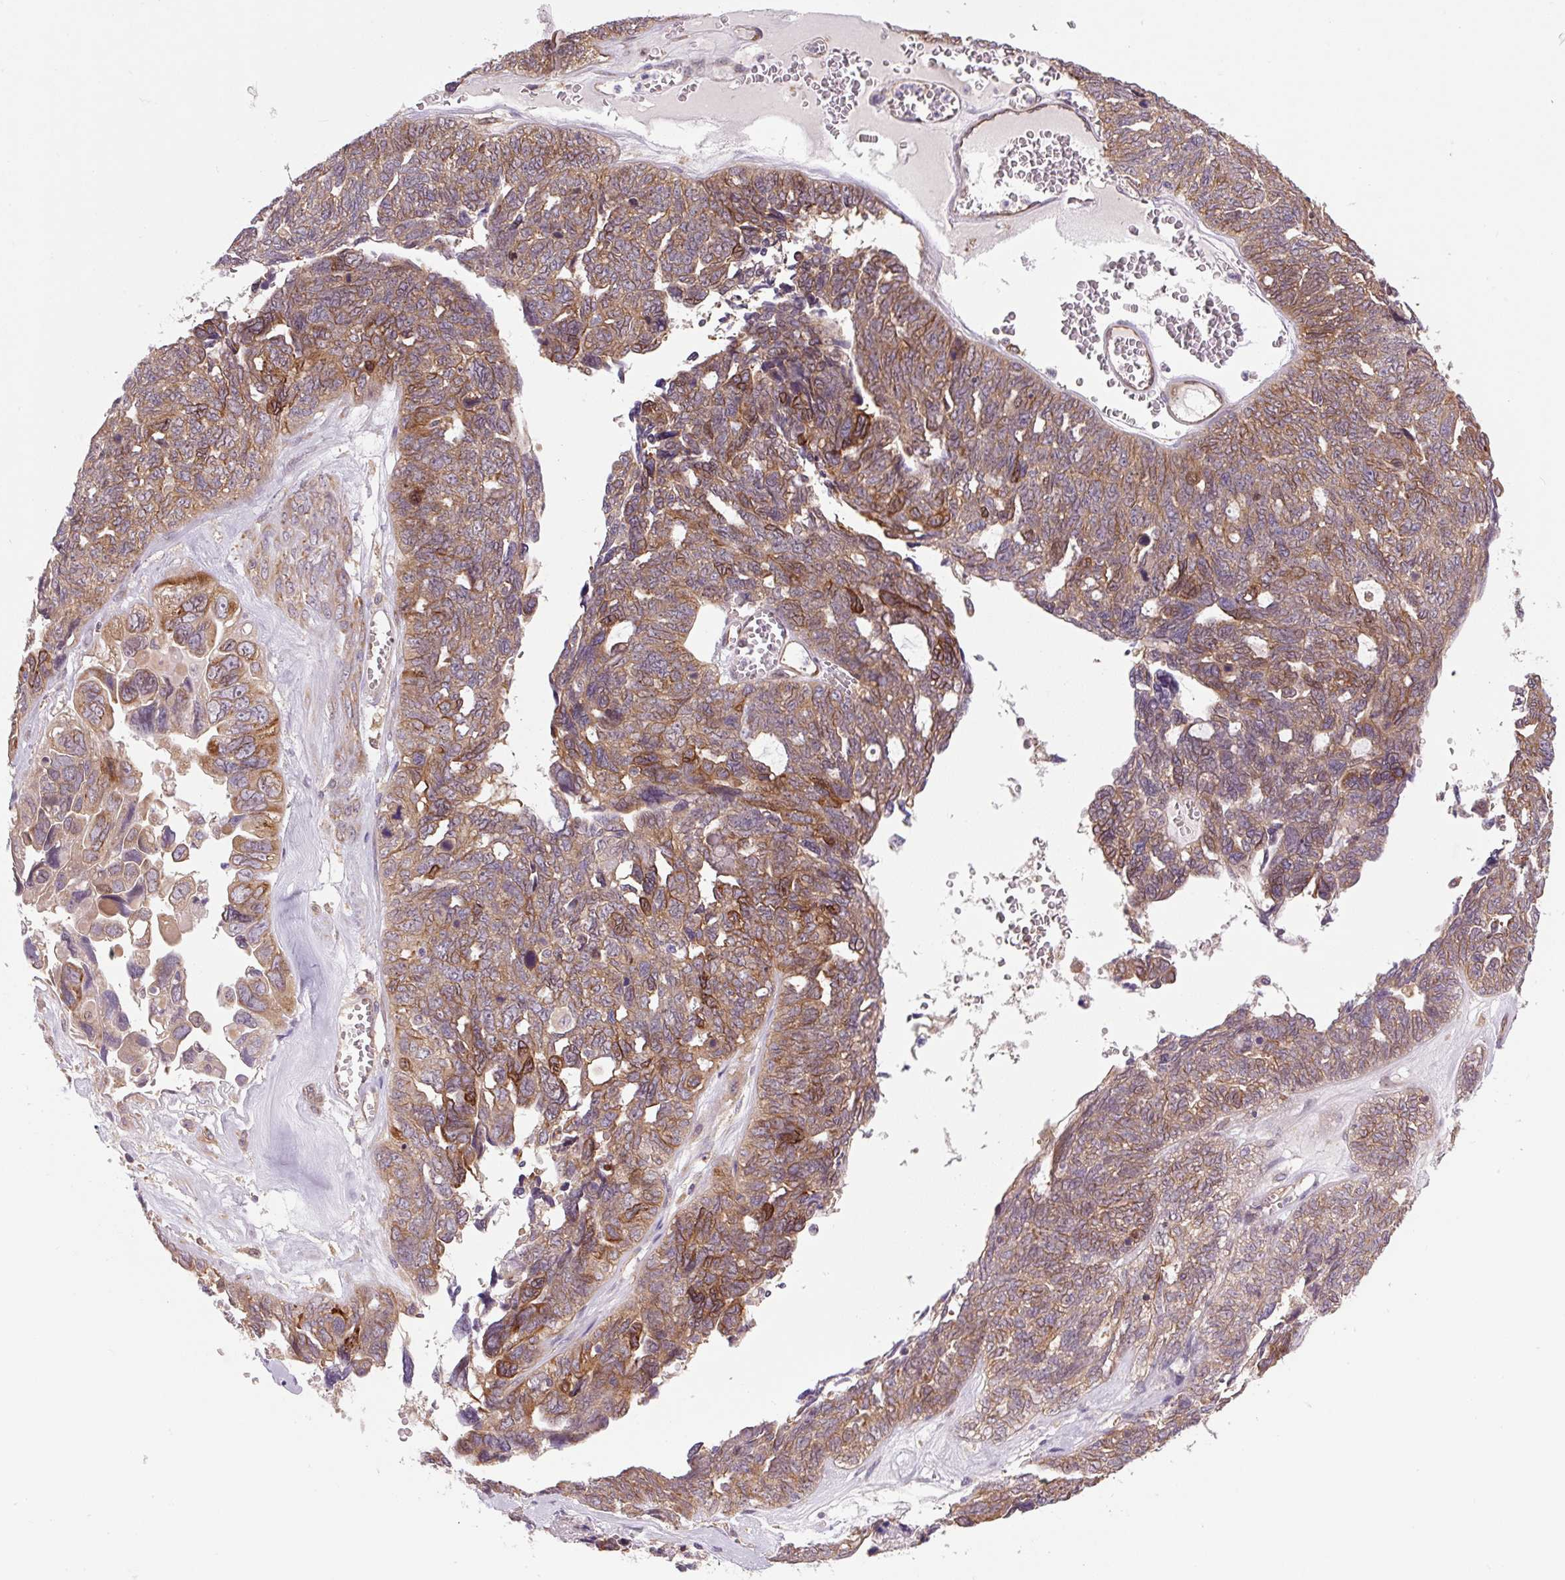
{"staining": {"intensity": "moderate", "quantity": ">75%", "location": "cytoplasmic/membranous"}, "tissue": "ovarian cancer", "cell_type": "Tumor cells", "image_type": "cancer", "snomed": [{"axis": "morphology", "description": "Cystadenocarcinoma, serous, NOS"}, {"axis": "topography", "description": "Ovary"}], "caption": "Protein expression analysis of human ovarian cancer reveals moderate cytoplasmic/membranous expression in about >75% of tumor cells.", "gene": "SEPTIN10", "patient": {"sex": "female", "age": 79}}